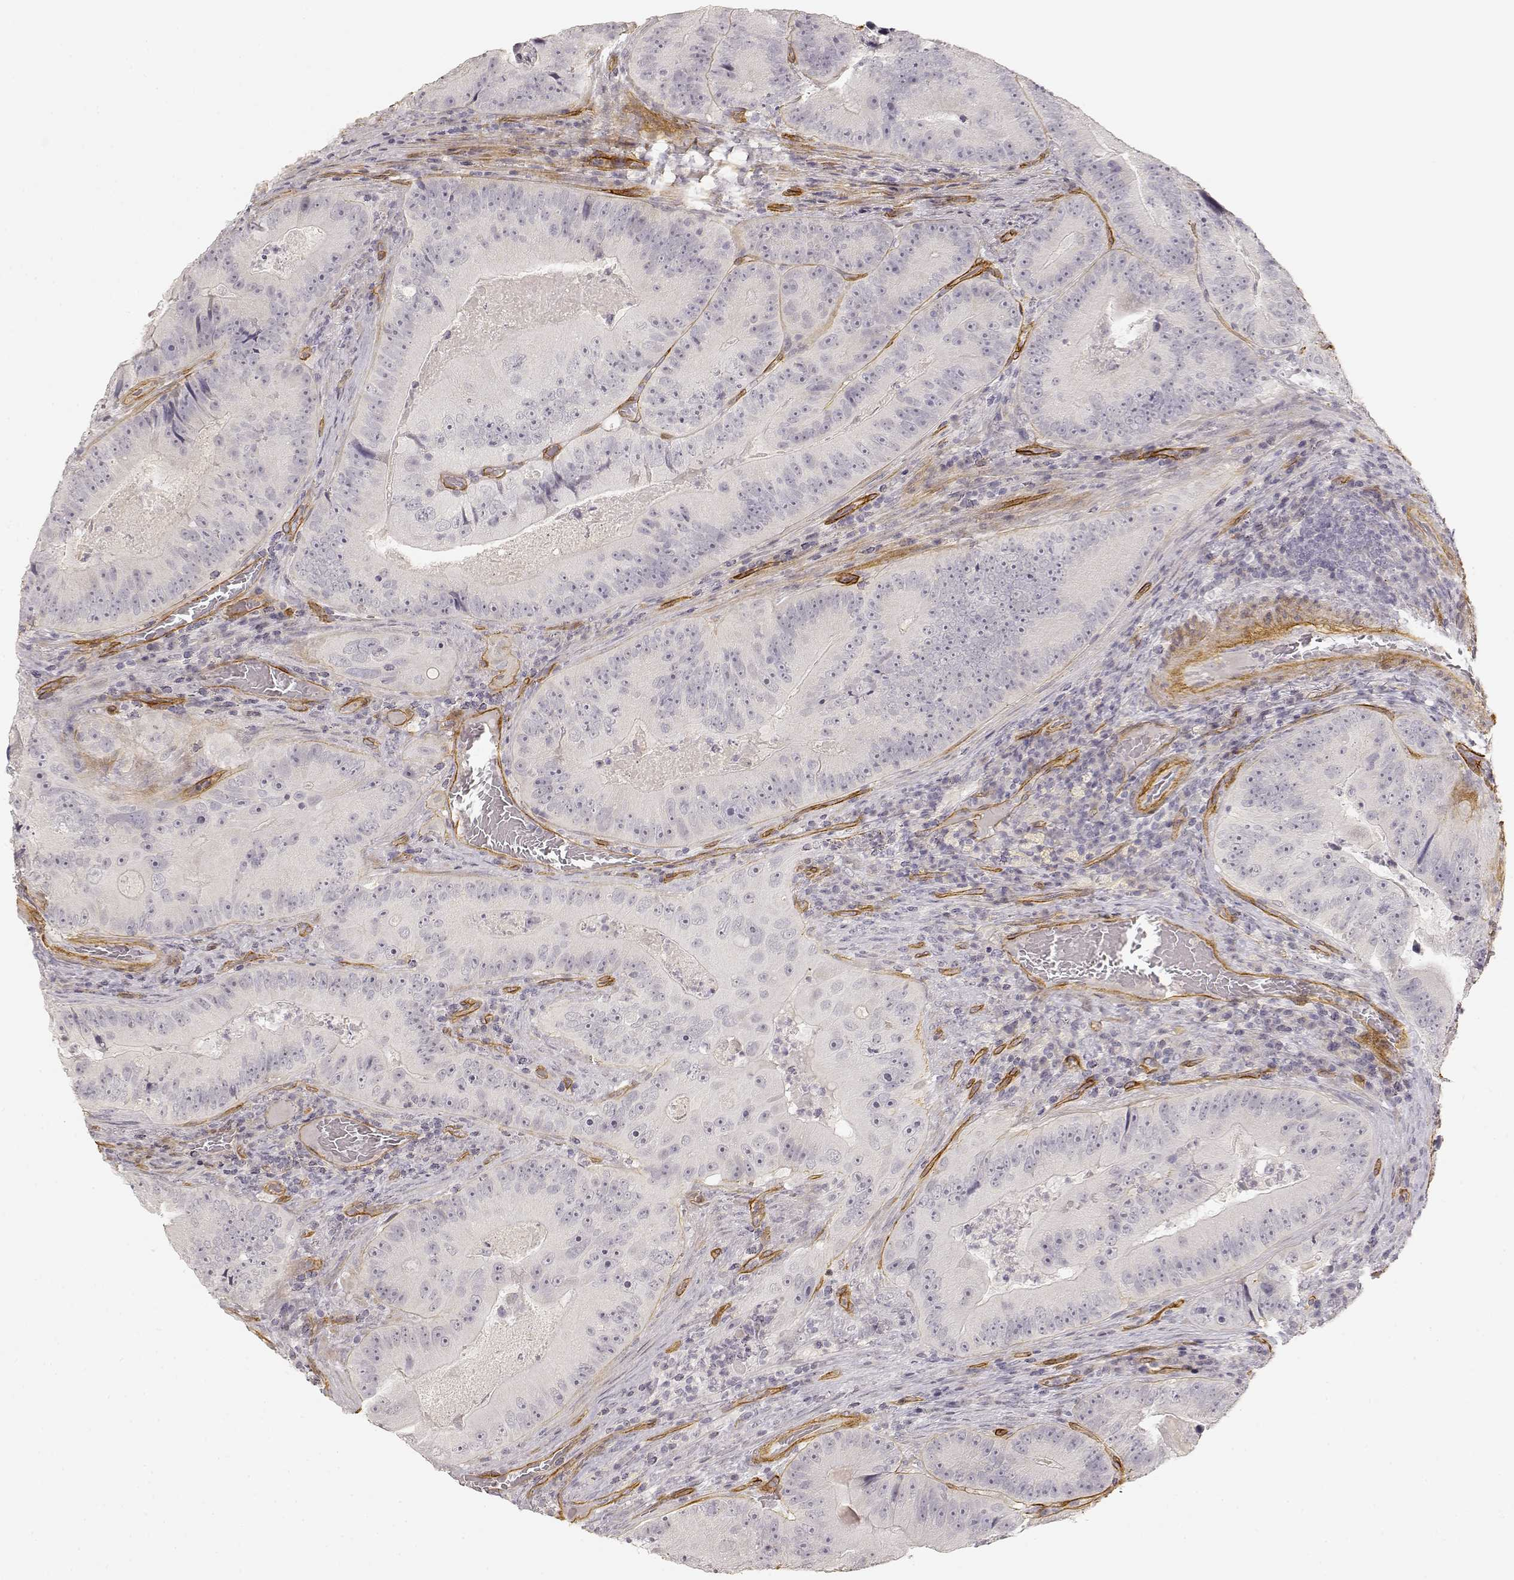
{"staining": {"intensity": "negative", "quantity": "none", "location": "none"}, "tissue": "colorectal cancer", "cell_type": "Tumor cells", "image_type": "cancer", "snomed": [{"axis": "morphology", "description": "Adenocarcinoma, NOS"}, {"axis": "topography", "description": "Colon"}], "caption": "DAB (3,3'-diaminobenzidine) immunohistochemical staining of colorectal cancer (adenocarcinoma) displays no significant positivity in tumor cells. (Brightfield microscopy of DAB (3,3'-diaminobenzidine) immunohistochemistry at high magnification).", "gene": "LAMA4", "patient": {"sex": "female", "age": 86}}